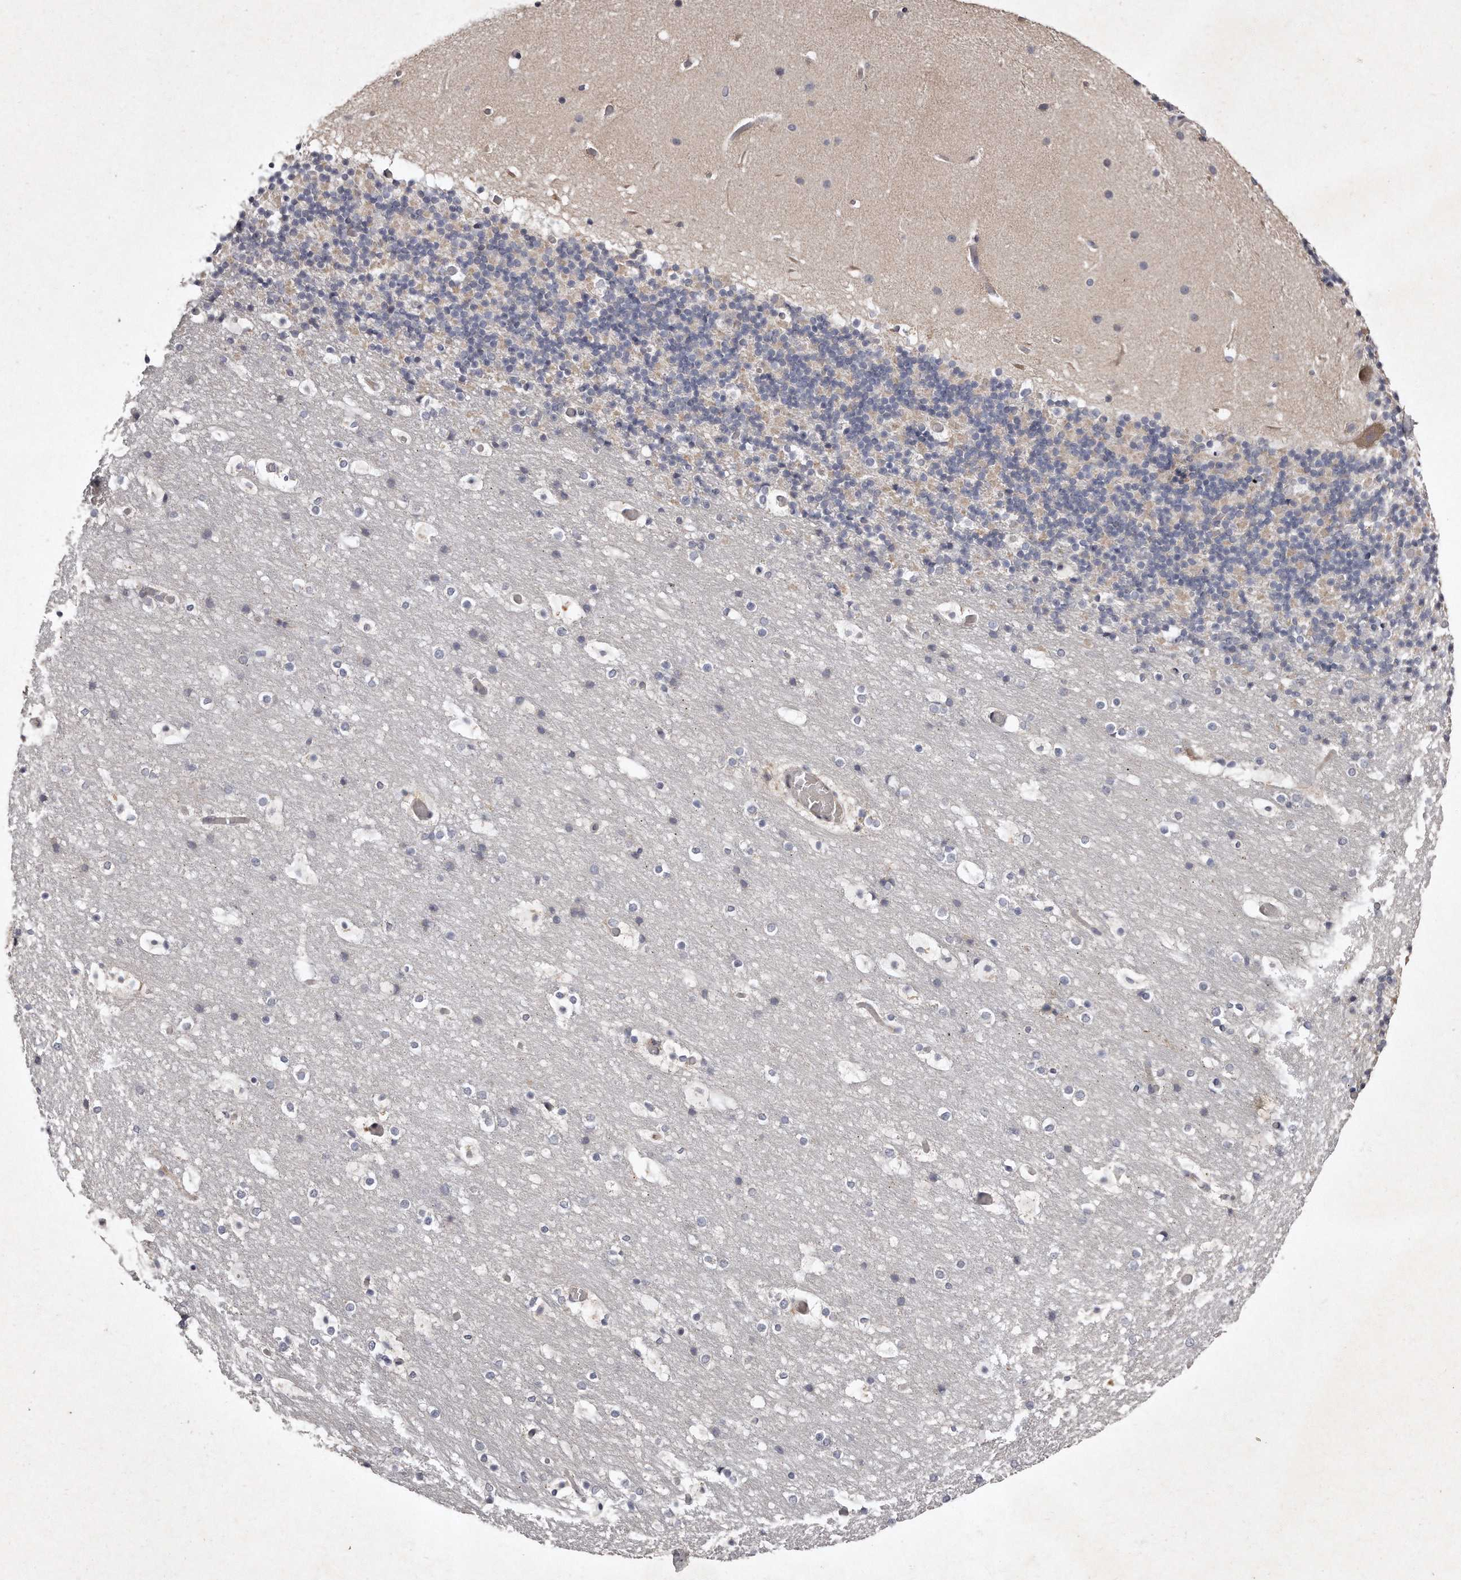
{"staining": {"intensity": "negative", "quantity": "none", "location": "none"}, "tissue": "cerebellum", "cell_type": "Cells in granular layer", "image_type": "normal", "snomed": [{"axis": "morphology", "description": "Normal tissue, NOS"}, {"axis": "topography", "description": "Cerebellum"}], "caption": "Photomicrograph shows no protein positivity in cells in granular layer of benign cerebellum.", "gene": "TECR", "patient": {"sex": "male", "age": 57}}